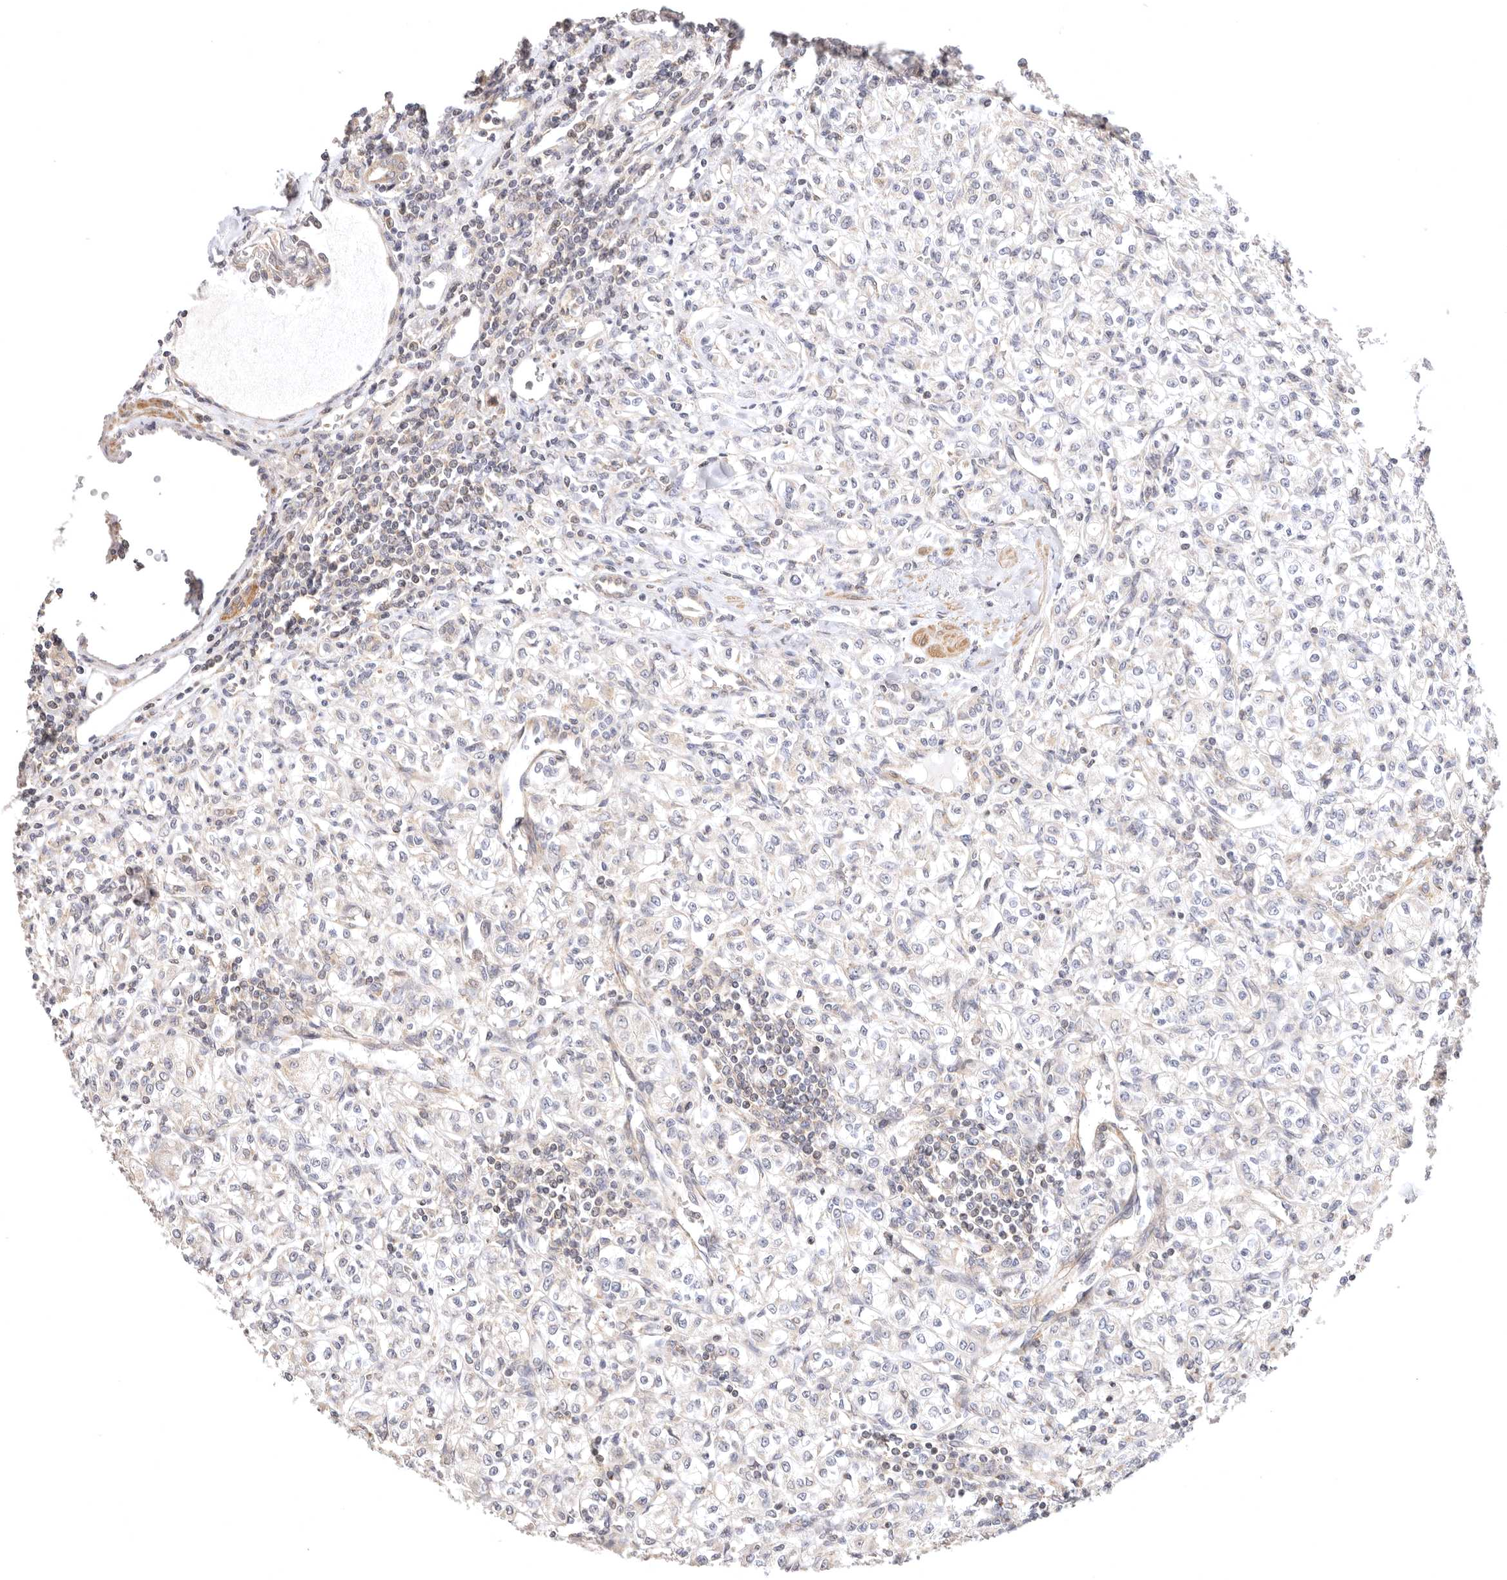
{"staining": {"intensity": "negative", "quantity": "none", "location": "none"}, "tissue": "renal cancer", "cell_type": "Tumor cells", "image_type": "cancer", "snomed": [{"axis": "morphology", "description": "Adenocarcinoma, NOS"}, {"axis": "topography", "description": "Kidney"}], "caption": "Protein analysis of renal adenocarcinoma demonstrates no significant positivity in tumor cells.", "gene": "KCMF1", "patient": {"sex": "male", "age": 77}}